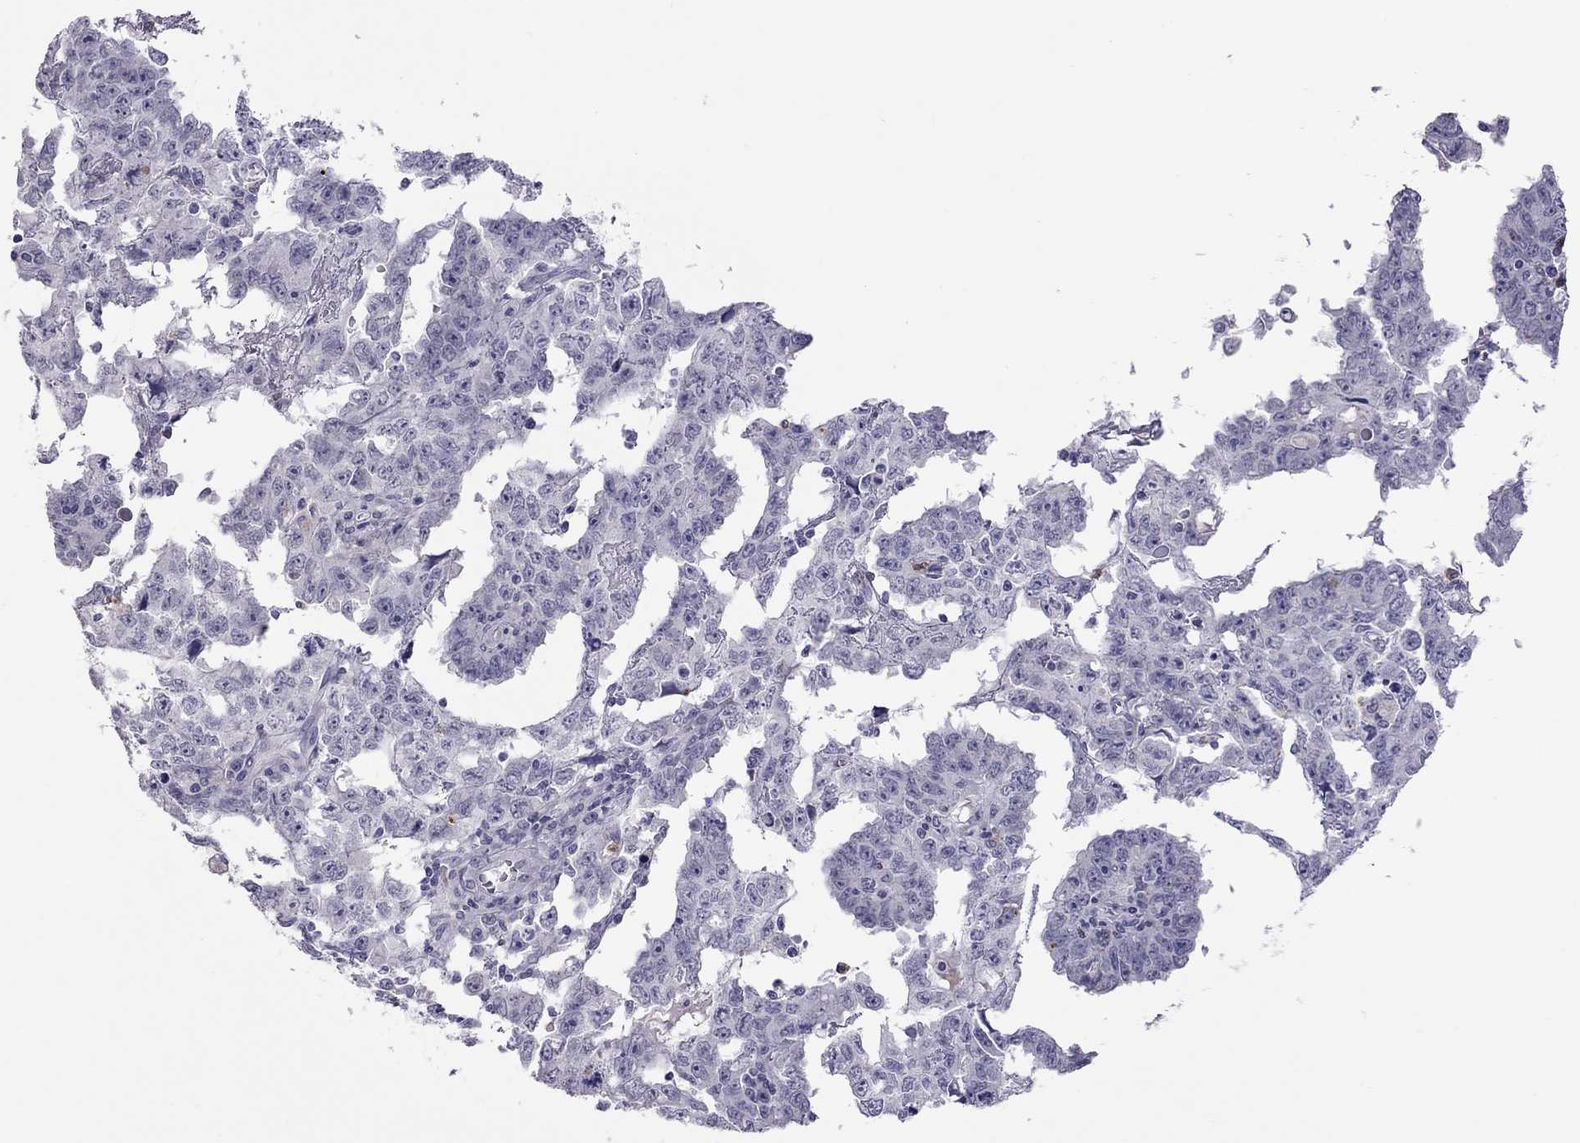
{"staining": {"intensity": "negative", "quantity": "none", "location": "none"}, "tissue": "testis cancer", "cell_type": "Tumor cells", "image_type": "cancer", "snomed": [{"axis": "morphology", "description": "Carcinoma, Embryonal, NOS"}, {"axis": "topography", "description": "Testis"}], "caption": "A photomicrograph of human testis cancer is negative for staining in tumor cells.", "gene": "SLAMF1", "patient": {"sex": "male", "age": 22}}